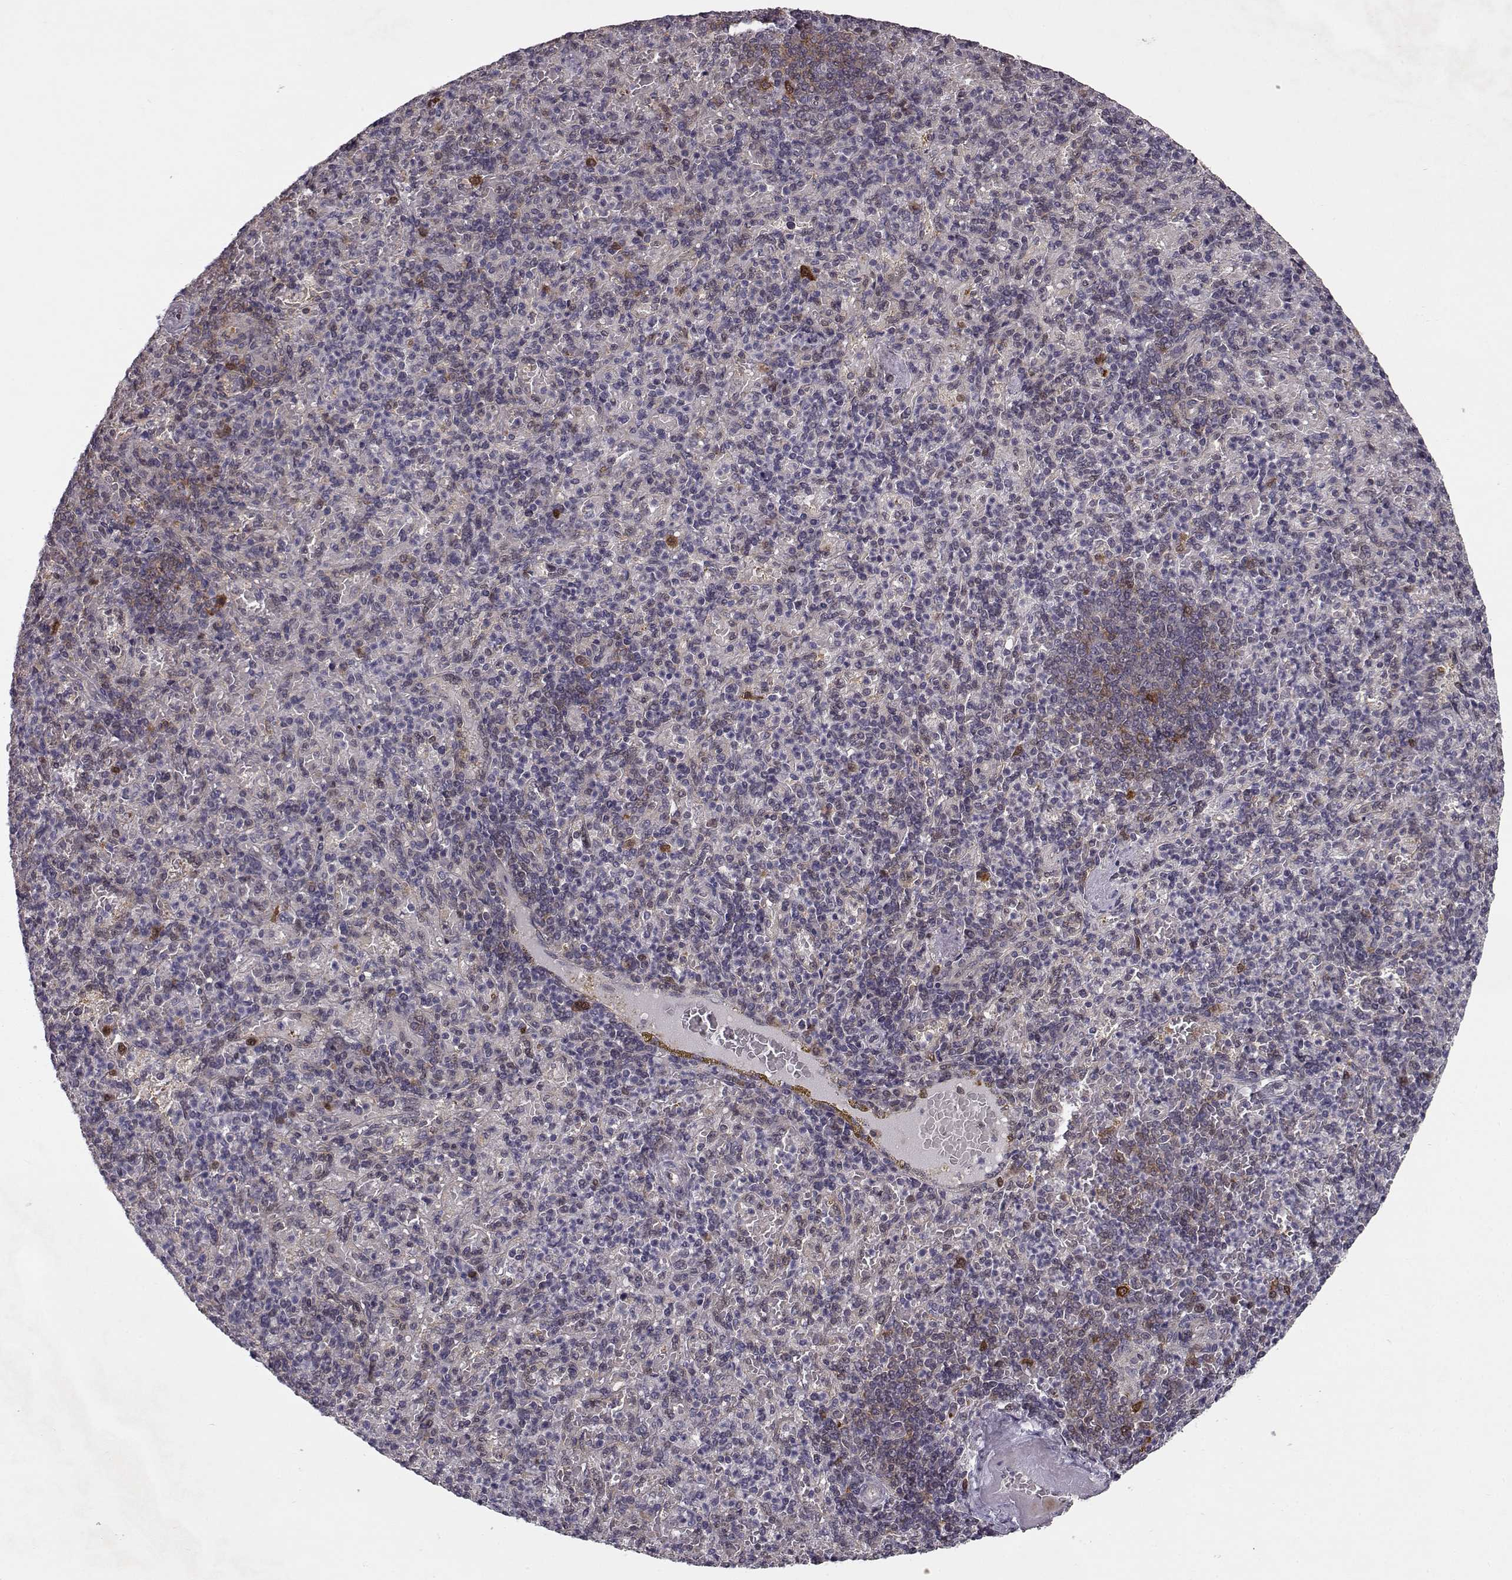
{"staining": {"intensity": "strong", "quantity": "<25%", "location": "cytoplasmic/membranous"}, "tissue": "spleen", "cell_type": "Cells in red pulp", "image_type": "normal", "snomed": [{"axis": "morphology", "description": "Normal tissue, NOS"}, {"axis": "topography", "description": "Spleen"}], "caption": "A micrograph of human spleen stained for a protein exhibits strong cytoplasmic/membranous brown staining in cells in red pulp. Immunohistochemistry (ihc) stains the protein of interest in brown and the nuclei are stained blue.", "gene": "RANBP1", "patient": {"sex": "female", "age": 74}}